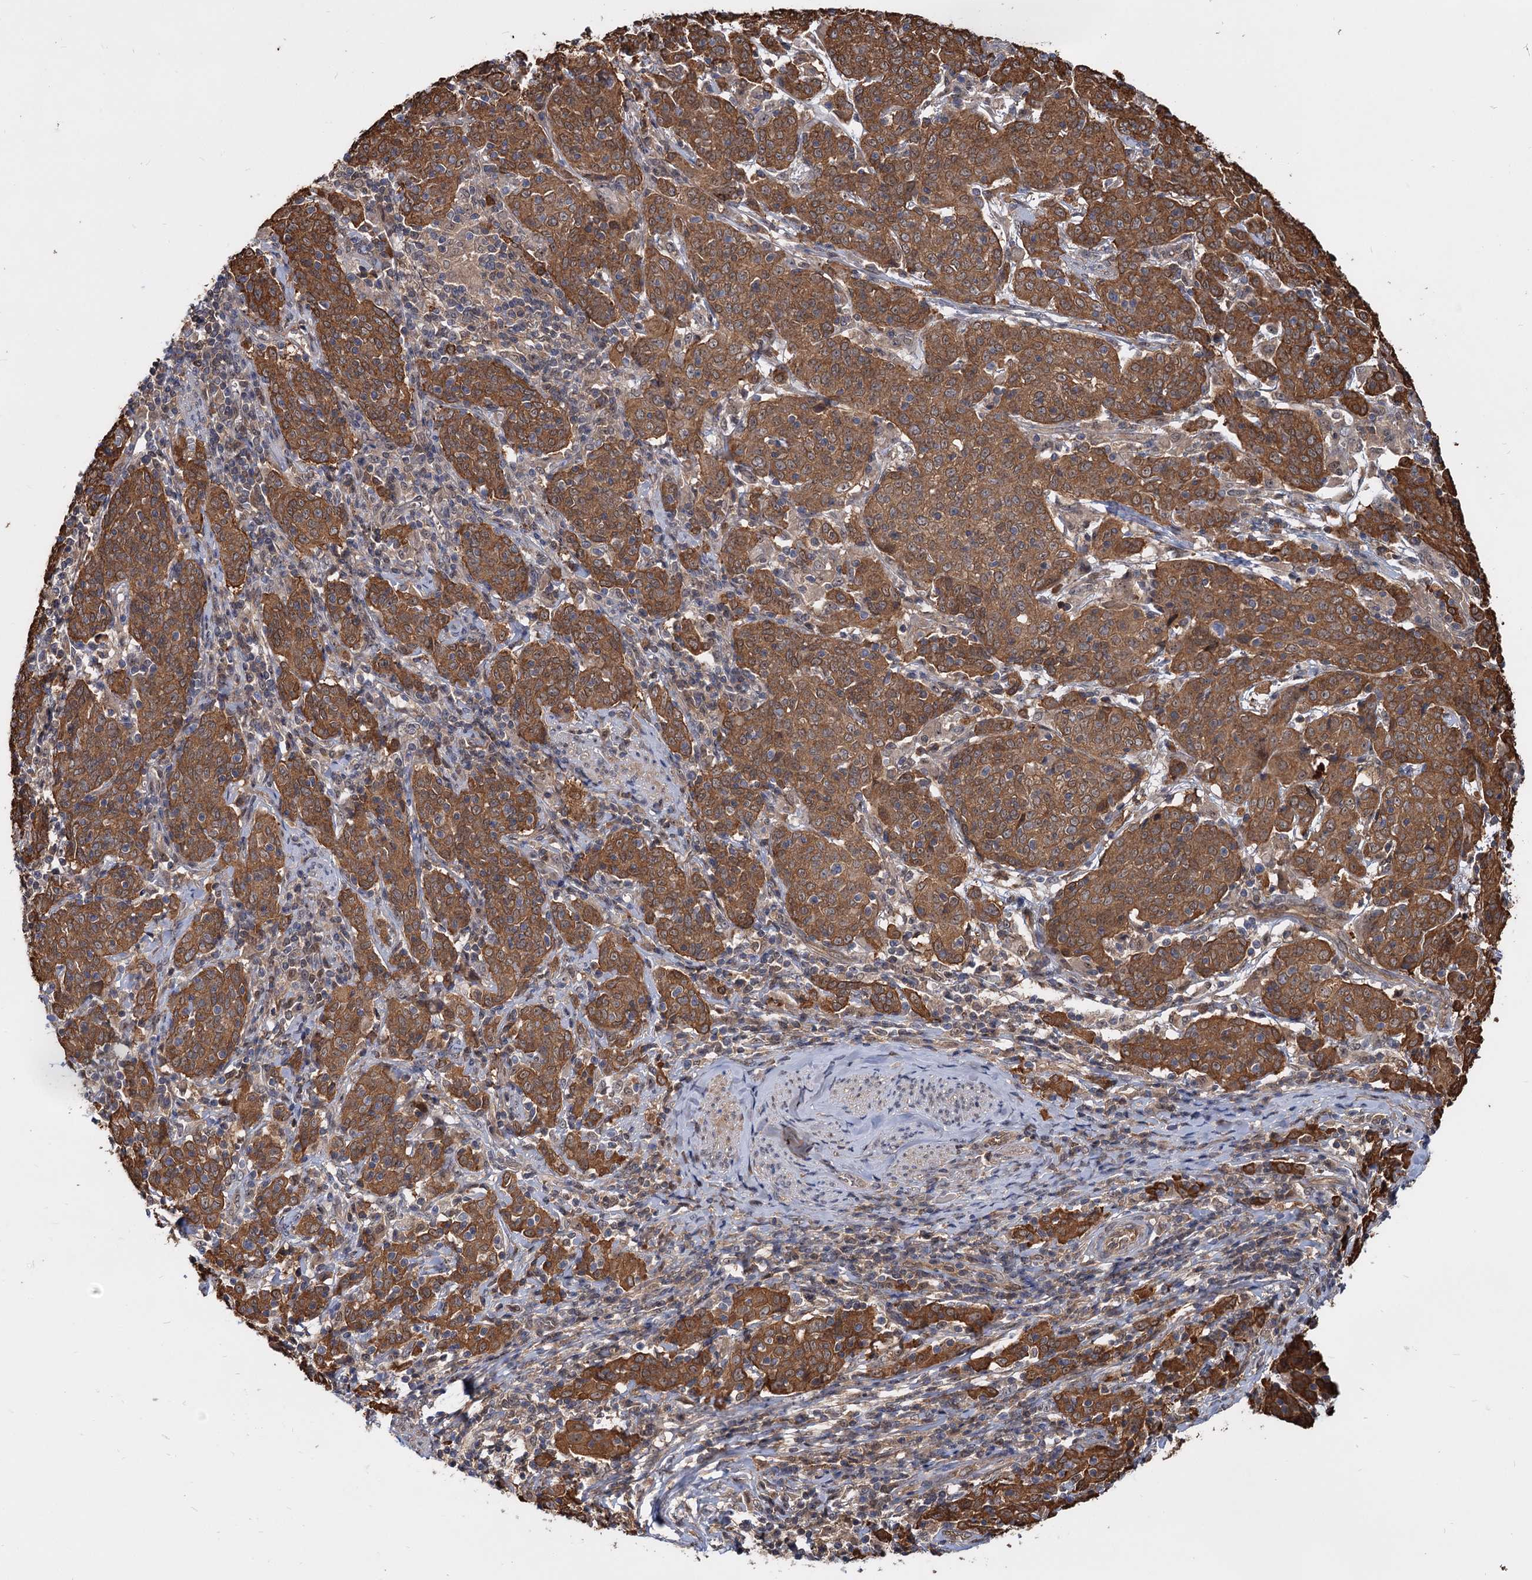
{"staining": {"intensity": "strong", "quantity": ">75%", "location": "cytoplasmic/membranous"}, "tissue": "cervical cancer", "cell_type": "Tumor cells", "image_type": "cancer", "snomed": [{"axis": "morphology", "description": "Squamous cell carcinoma, NOS"}, {"axis": "topography", "description": "Cervix"}], "caption": "Cervical cancer (squamous cell carcinoma) tissue displays strong cytoplasmic/membranous expression in about >75% of tumor cells (DAB = brown stain, brightfield microscopy at high magnification).", "gene": "SNX15", "patient": {"sex": "female", "age": 67}}